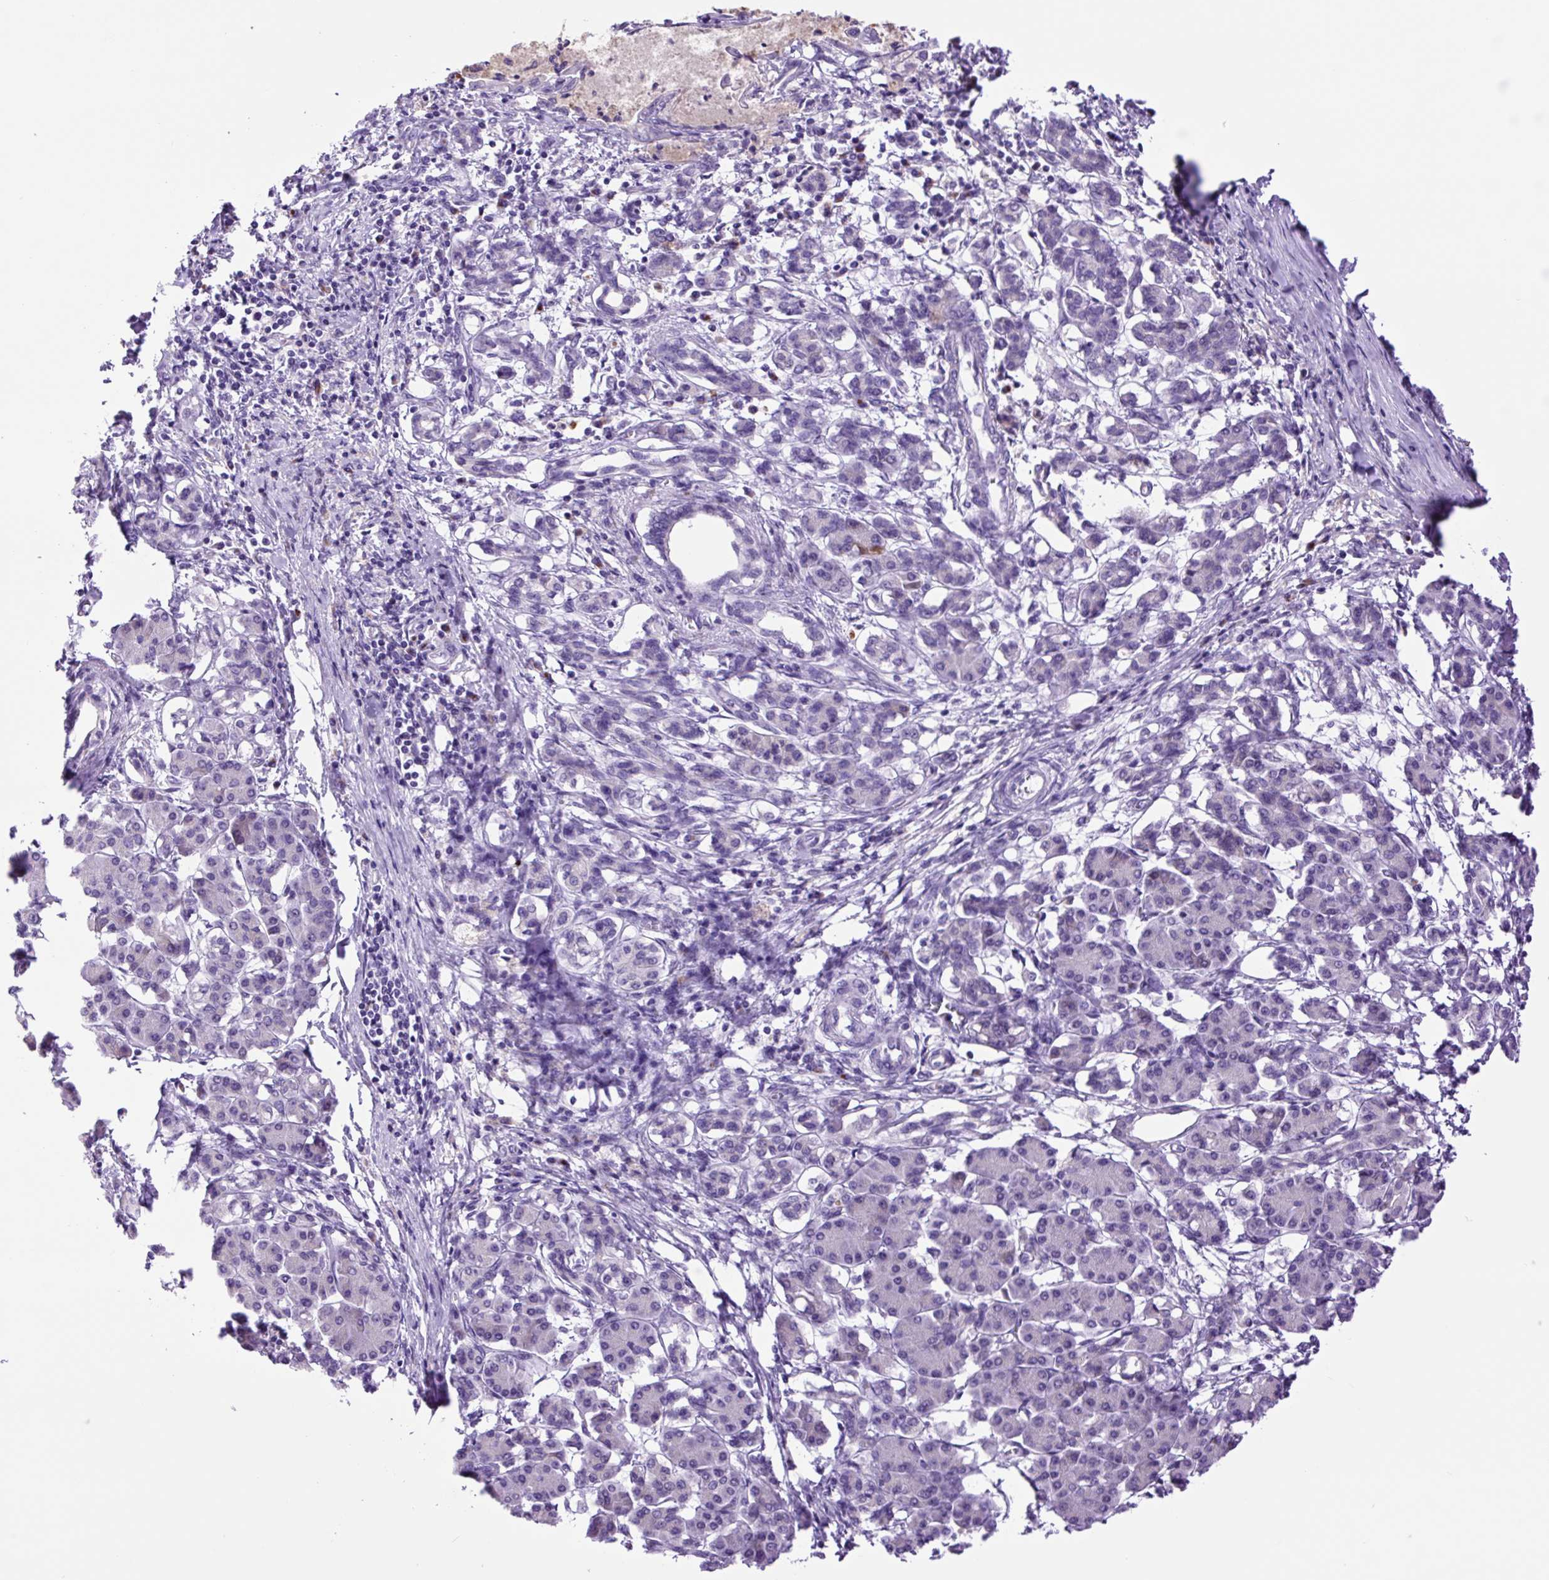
{"staining": {"intensity": "negative", "quantity": "none", "location": "none"}, "tissue": "pancreatic cancer", "cell_type": "Tumor cells", "image_type": "cancer", "snomed": [{"axis": "morphology", "description": "Adenocarcinoma, NOS"}, {"axis": "topography", "description": "Pancreas"}], "caption": "High magnification brightfield microscopy of pancreatic adenocarcinoma stained with DAB (brown) and counterstained with hematoxylin (blue): tumor cells show no significant positivity. (DAB immunohistochemistry, high magnification).", "gene": "MFSD3", "patient": {"sex": "female", "age": 55}}